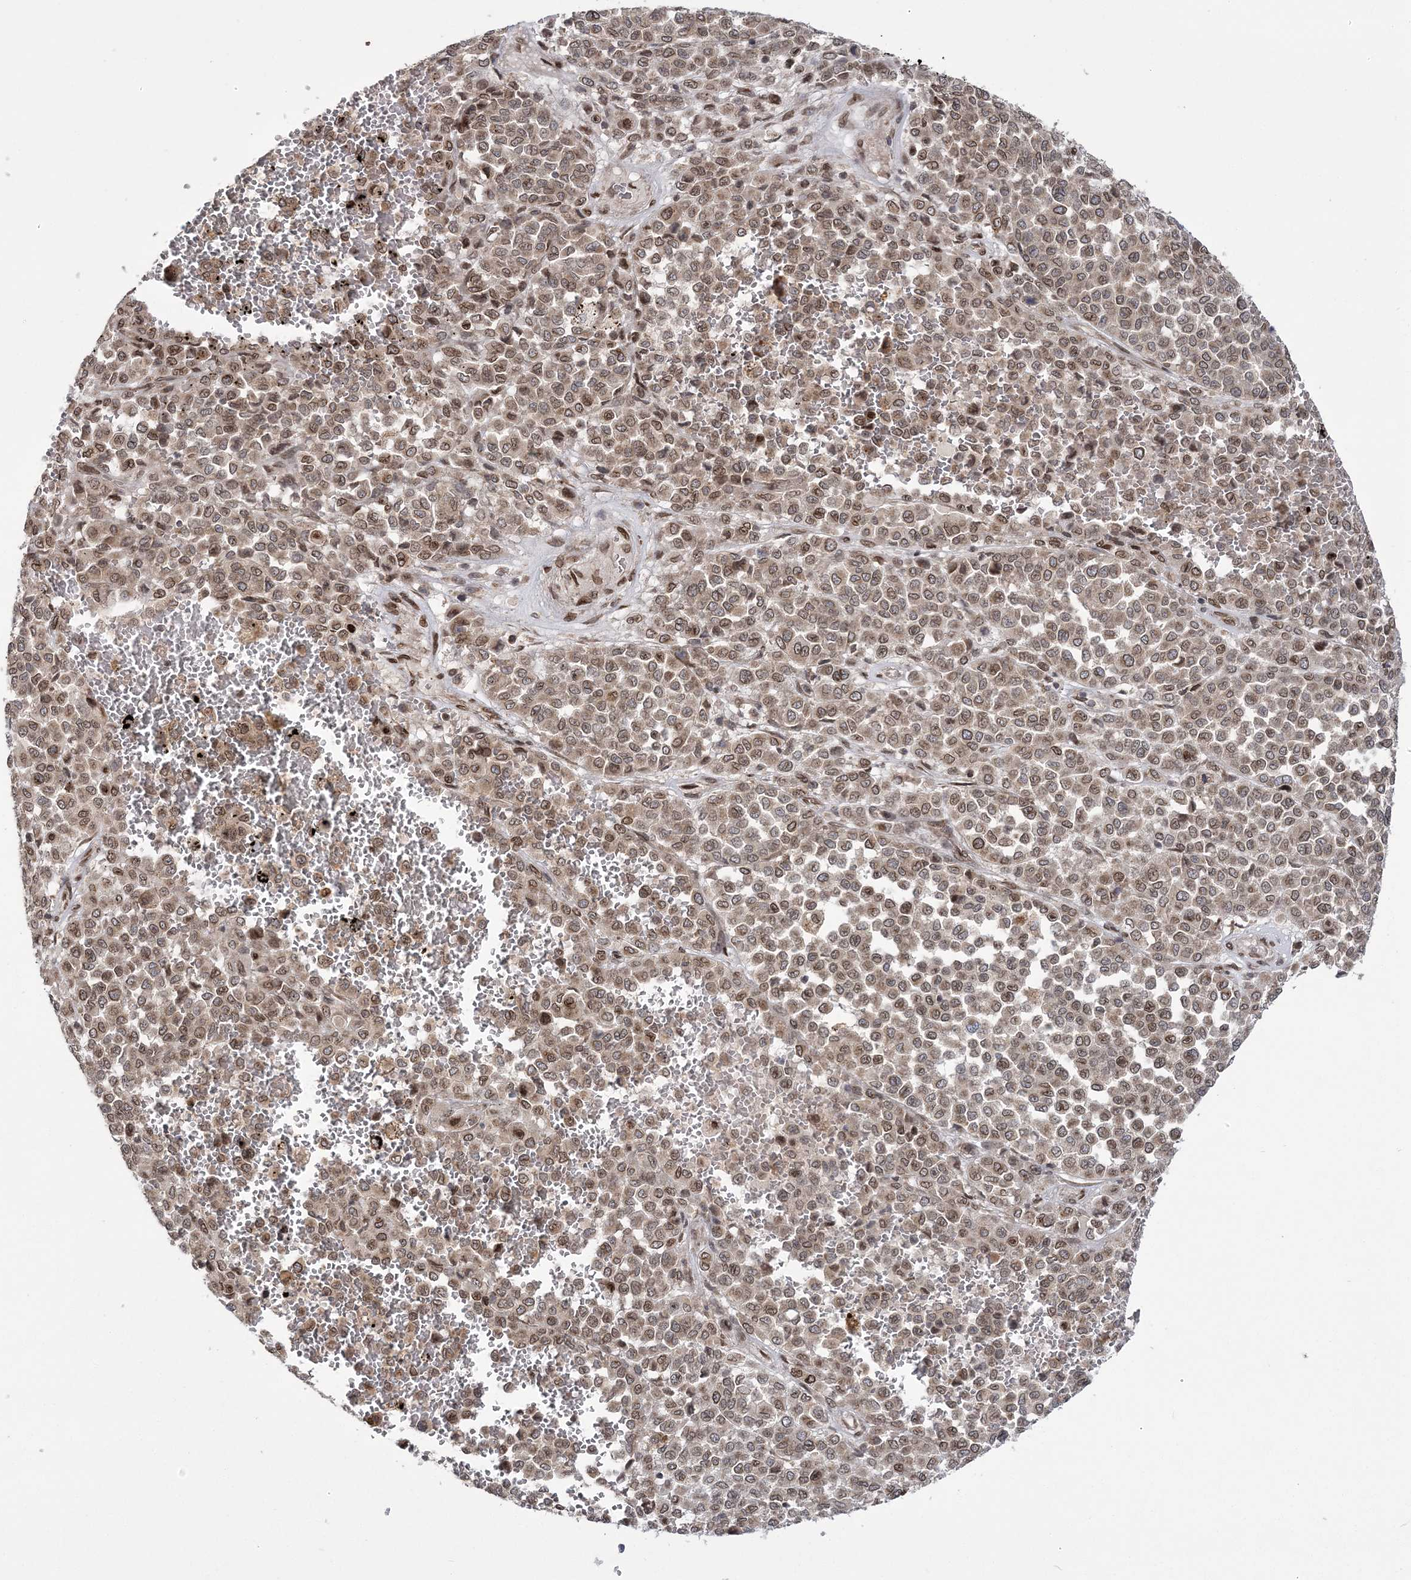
{"staining": {"intensity": "moderate", "quantity": ">75%", "location": "cytoplasmic/membranous,nuclear"}, "tissue": "melanoma", "cell_type": "Tumor cells", "image_type": "cancer", "snomed": [{"axis": "morphology", "description": "Malignant melanoma, Metastatic site"}, {"axis": "topography", "description": "Pancreas"}], "caption": "IHC (DAB (3,3'-diaminobenzidine)) staining of human malignant melanoma (metastatic site) demonstrates moderate cytoplasmic/membranous and nuclear protein expression in approximately >75% of tumor cells. The staining was performed using DAB (3,3'-diaminobenzidine), with brown indicating positive protein expression. Nuclei are stained blue with hematoxylin.", "gene": "DNAJC27", "patient": {"sex": "female", "age": 30}}